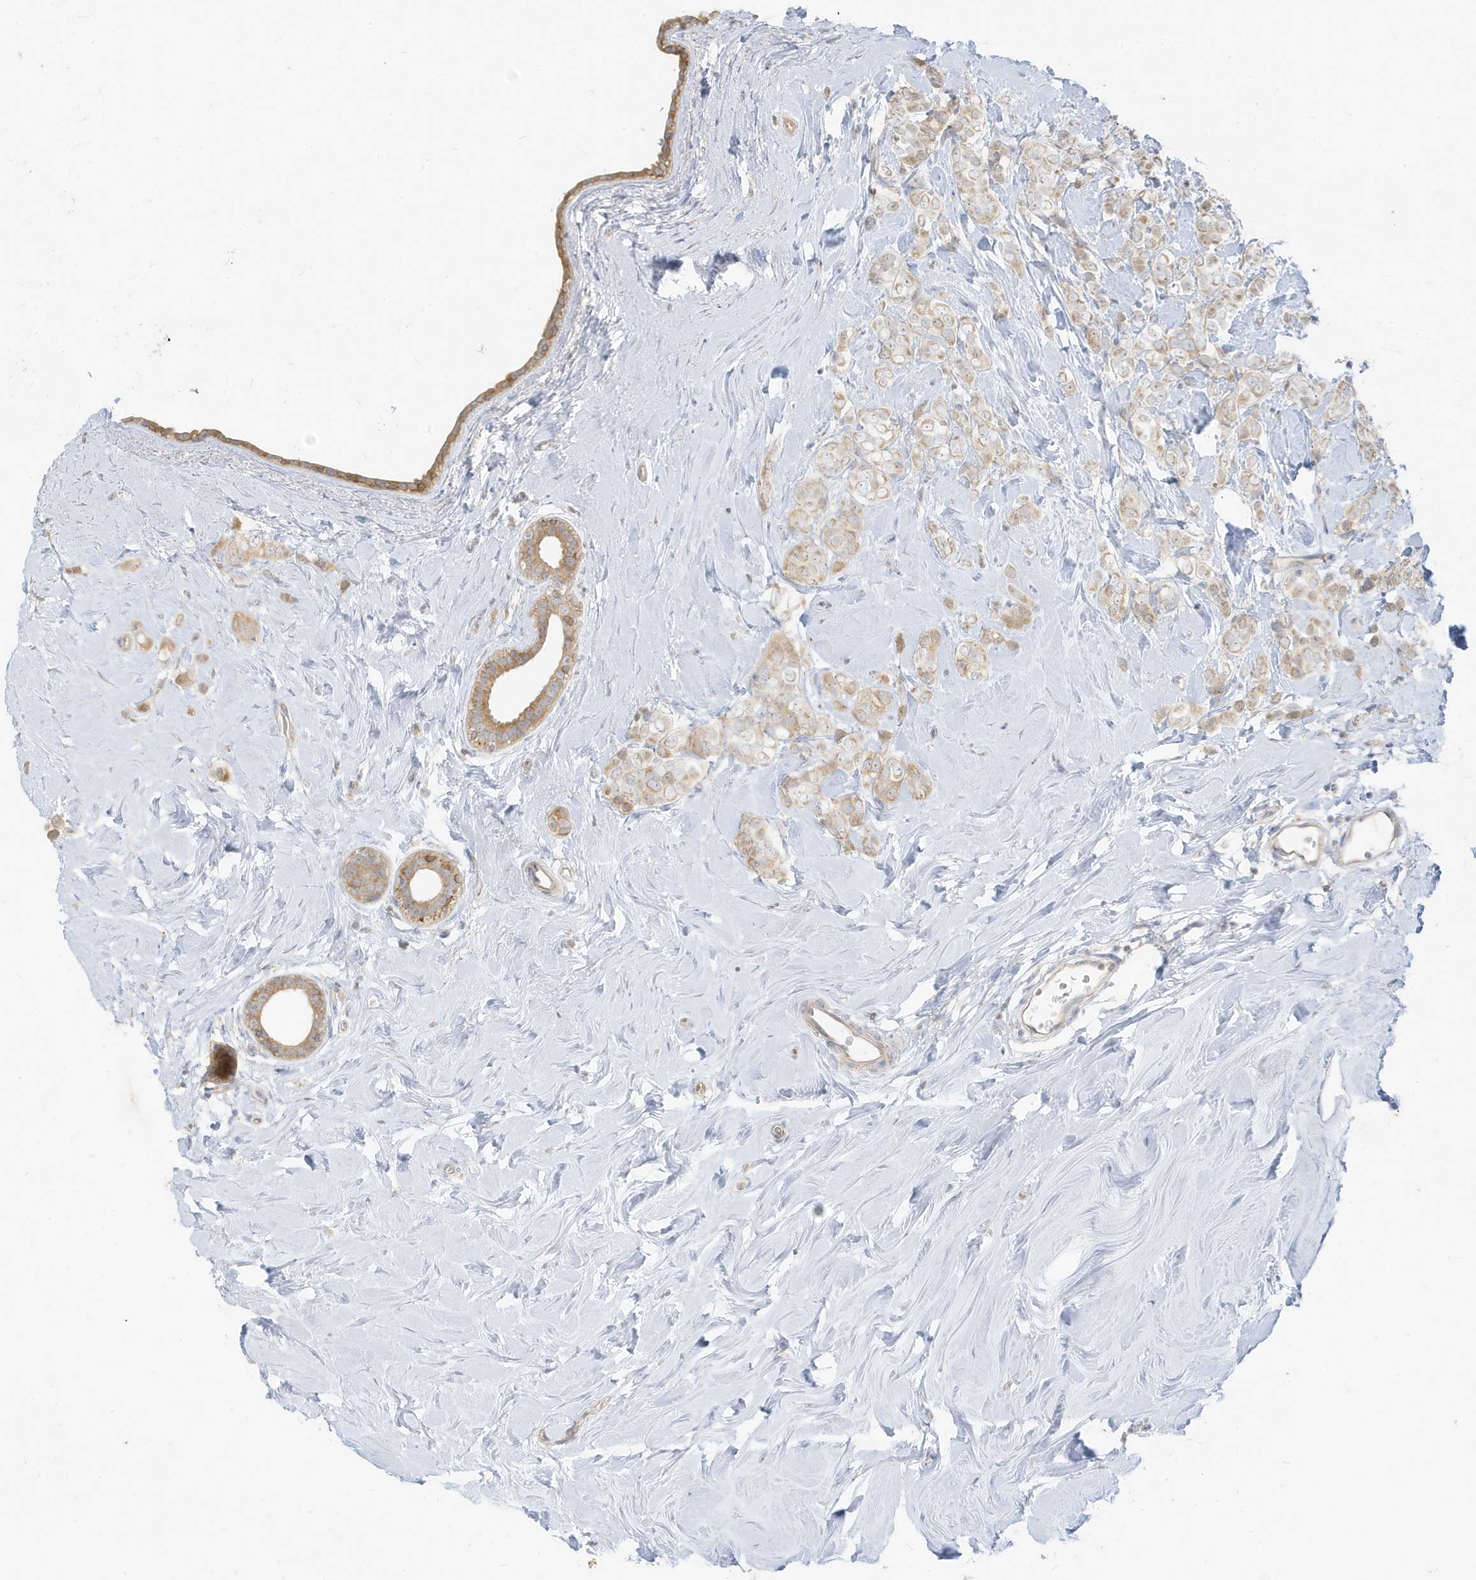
{"staining": {"intensity": "weak", "quantity": "25%-75%", "location": "cytoplasmic/membranous"}, "tissue": "breast cancer", "cell_type": "Tumor cells", "image_type": "cancer", "snomed": [{"axis": "morphology", "description": "Lobular carcinoma"}, {"axis": "topography", "description": "Breast"}], "caption": "Breast cancer stained for a protein reveals weak cytoplasmic/membranous positivity in tumor cells. Immunohistochemistry (ihc) stains the protein of interest in brown and the nuclei are stained blue.", "gene": "MCOLN1", "patient": {"sex": "female", "age": 47}}